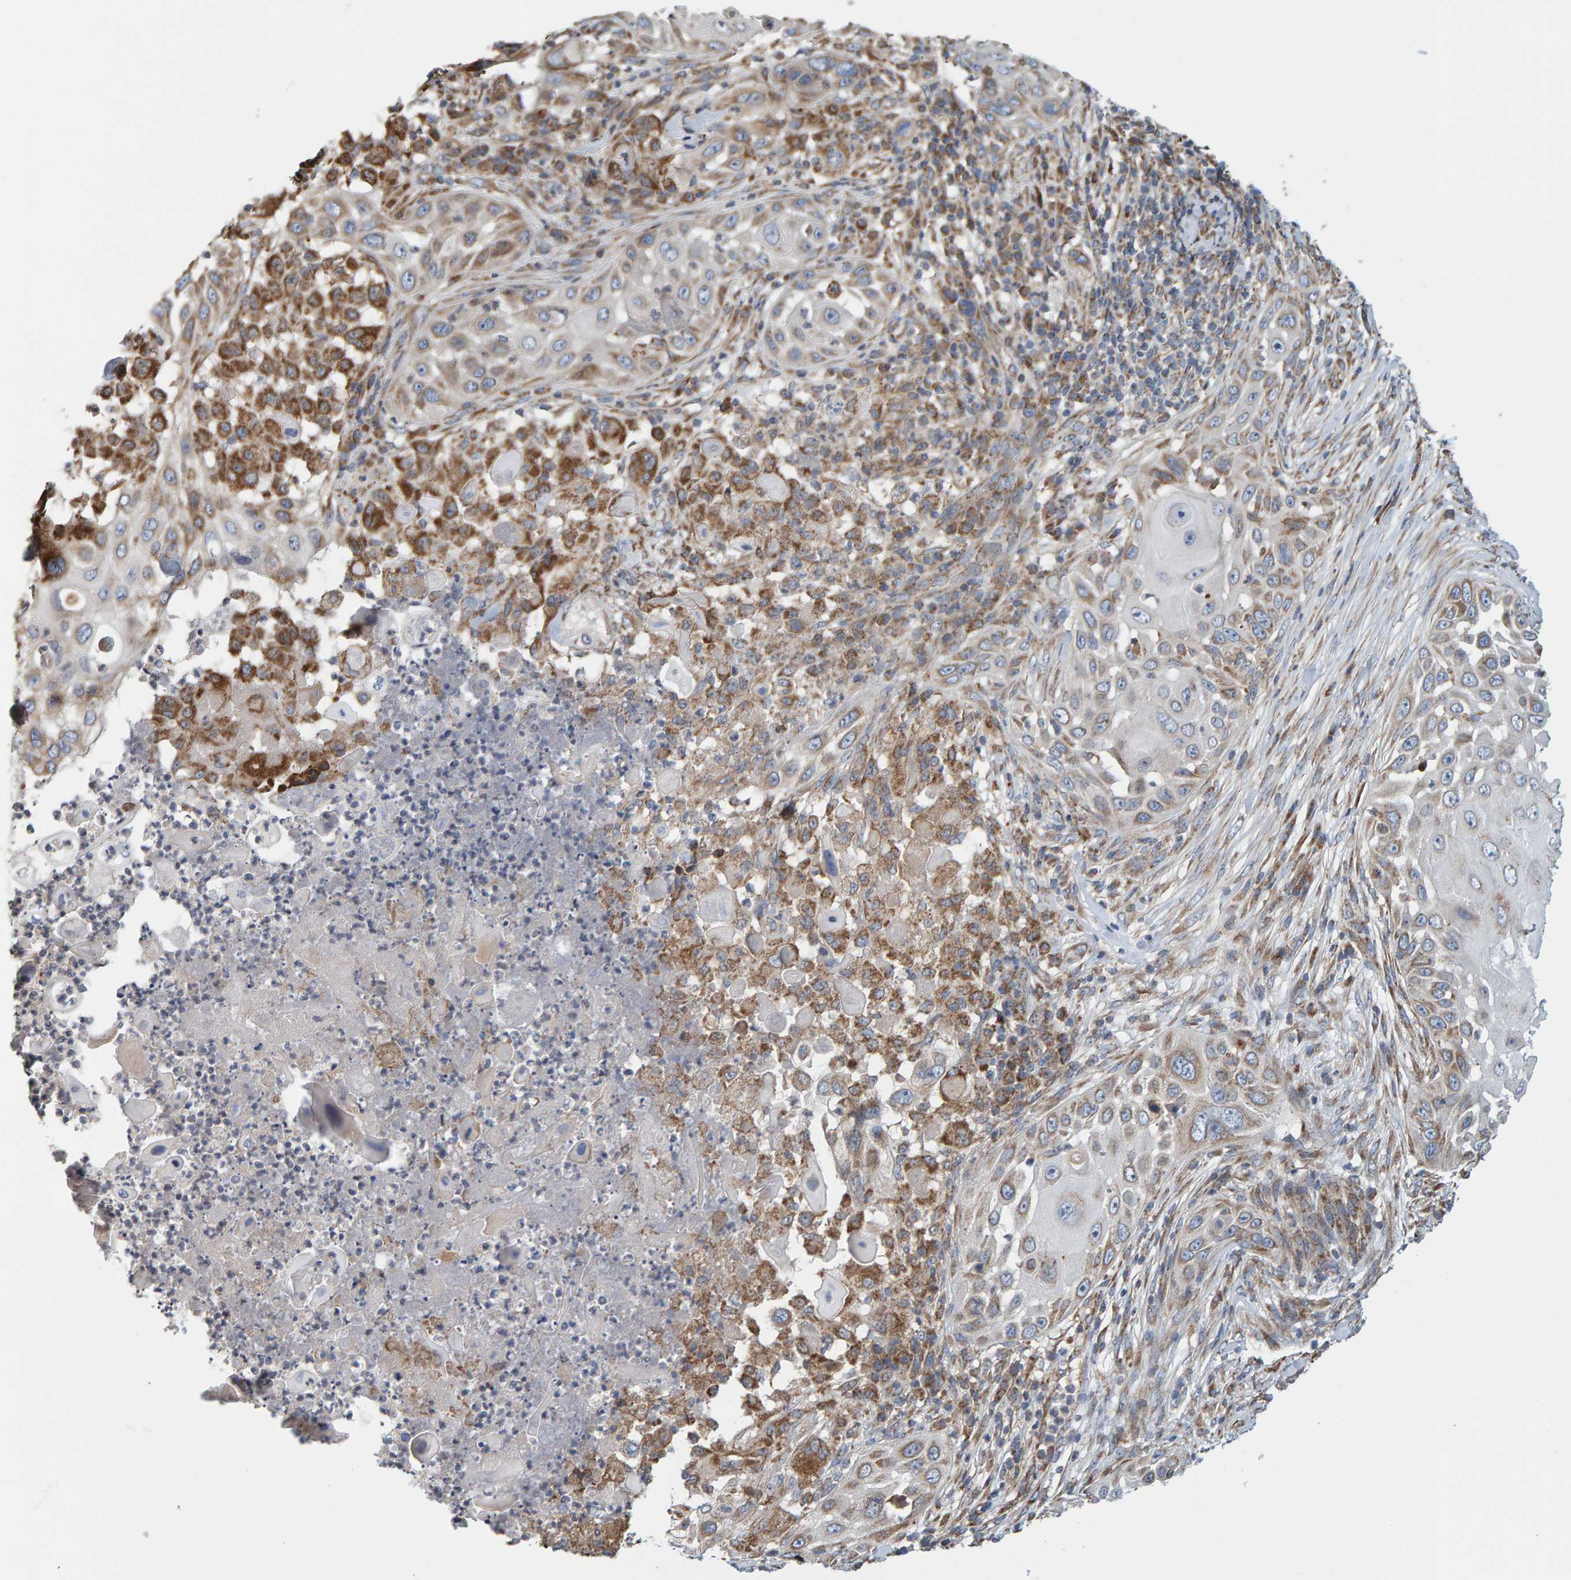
{"staining": {"intensity": "moderate", "quantity": ">75%", "location": "cytoplasmic/membranous"}, "tissue": "skin cancer", "cell_type": "Tumor cells", "image_type": "cancer", "snomed": [{"axis": "morphology", "description": "Squamous cell carcinoma, NOS"}, {"axis": "topography", "description": "Skin"}], "caption": "Skin squamous cell carcinoma stained for a protein (brown) exhibits moderate cytoplasmic/membranous positive staining in about >75% of tumor cells.", "gene": "MRPL45", "patient": {"sex": "female", "age": 44}}